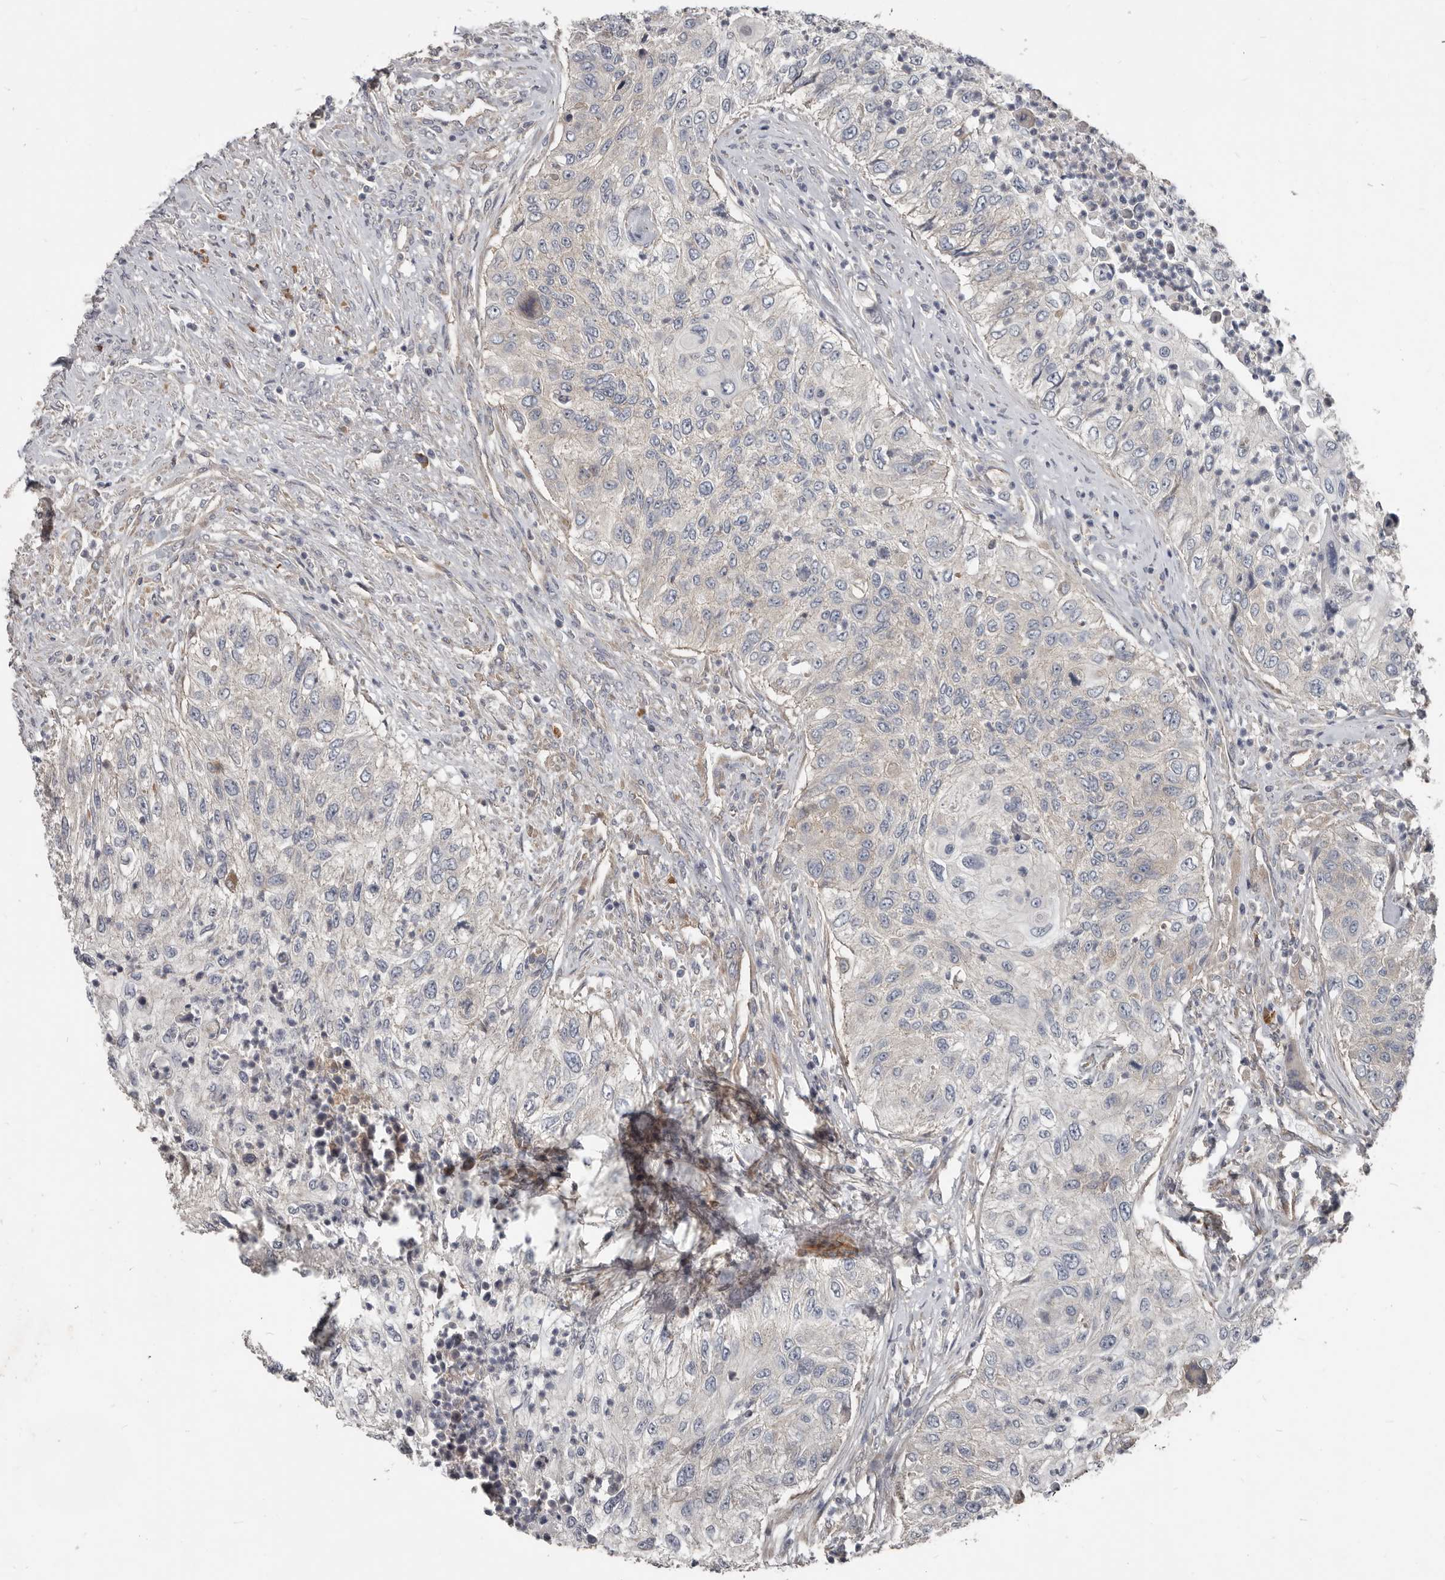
{"staining": {"intensity": "negative", "quantity": "none", "location": "none"}, "tissue": "urothelial cancer", "cell_type": "Tumor cells", "image_type": "cancer", "snomed": [{"axis": "morphology", "description": "Urothelial carcinoma, High grade"}, {"axis": "topography", "description": "Urinary bladder"}], "caption": "Image shows no protein expression in tumor cells of urothelial cancer tissue.", "gene": "AKNAD1", "patient": {"sex": "female", "age": 60}}